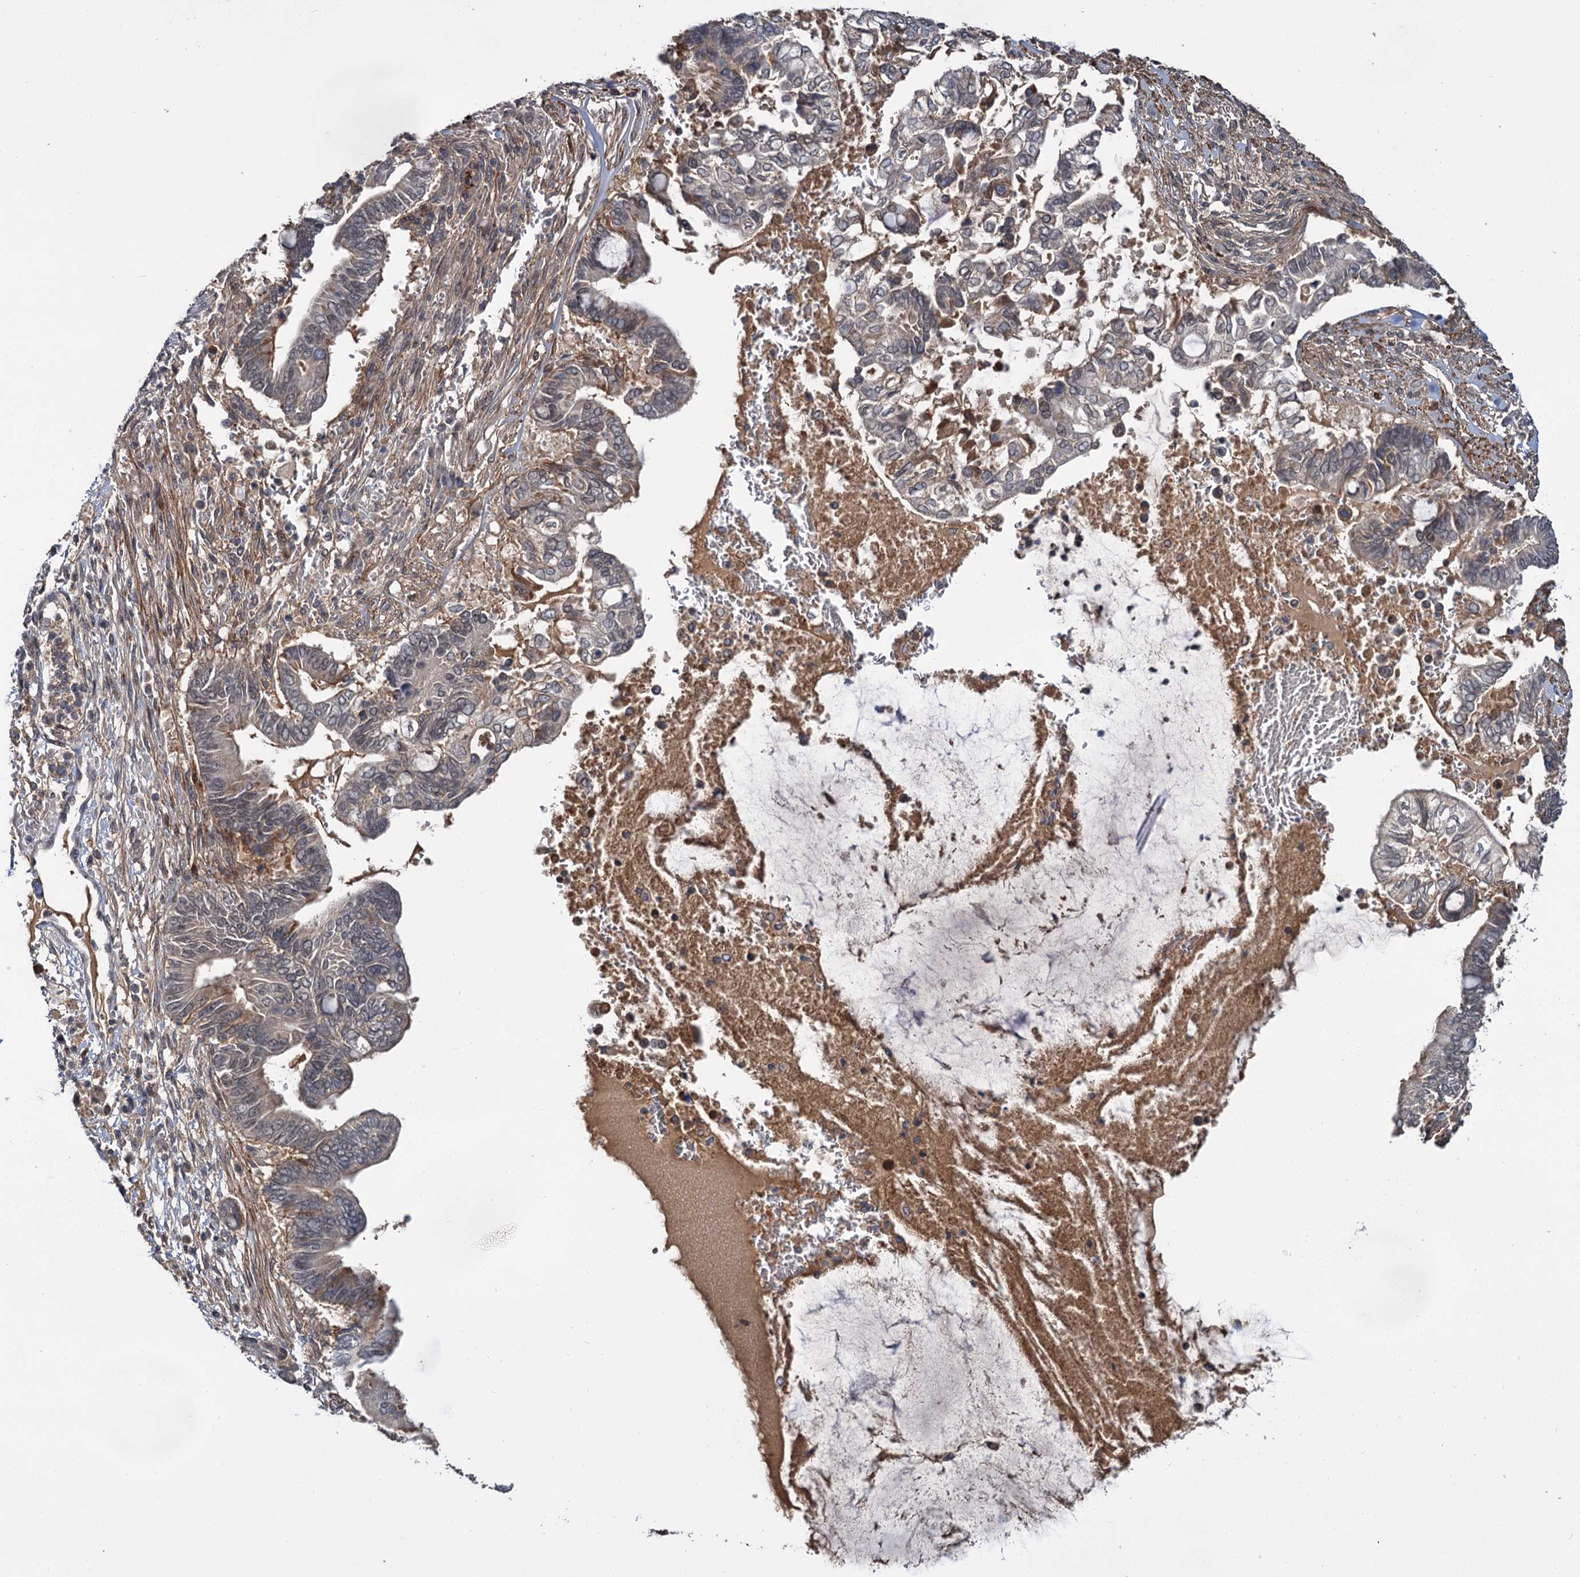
{"staining": {"intensity": "weak", "quantity": "<25%", "location": "cytoplasmic/membranous,nuclear"}, "tissue": "pancreatic cancer", "cell_type": "Tumor cells", "image_type": "cancer", "snomed": [{"axis": "morphology", "description": "Adenocarcinoma, NOS"}, {"axis": "topography", "description": "Pancreas"}], "caption": "High magnification brightfield microscopy of pancreatic cancer (adenocarcinoma) stained with DAB (3,3'-diaminobenzidine) (brown) and counterstained with hematoxylin (blue): tumor cells show no significant staining.", "gene": "MBD6", "patient": {"sex": "male", "age": 68}}